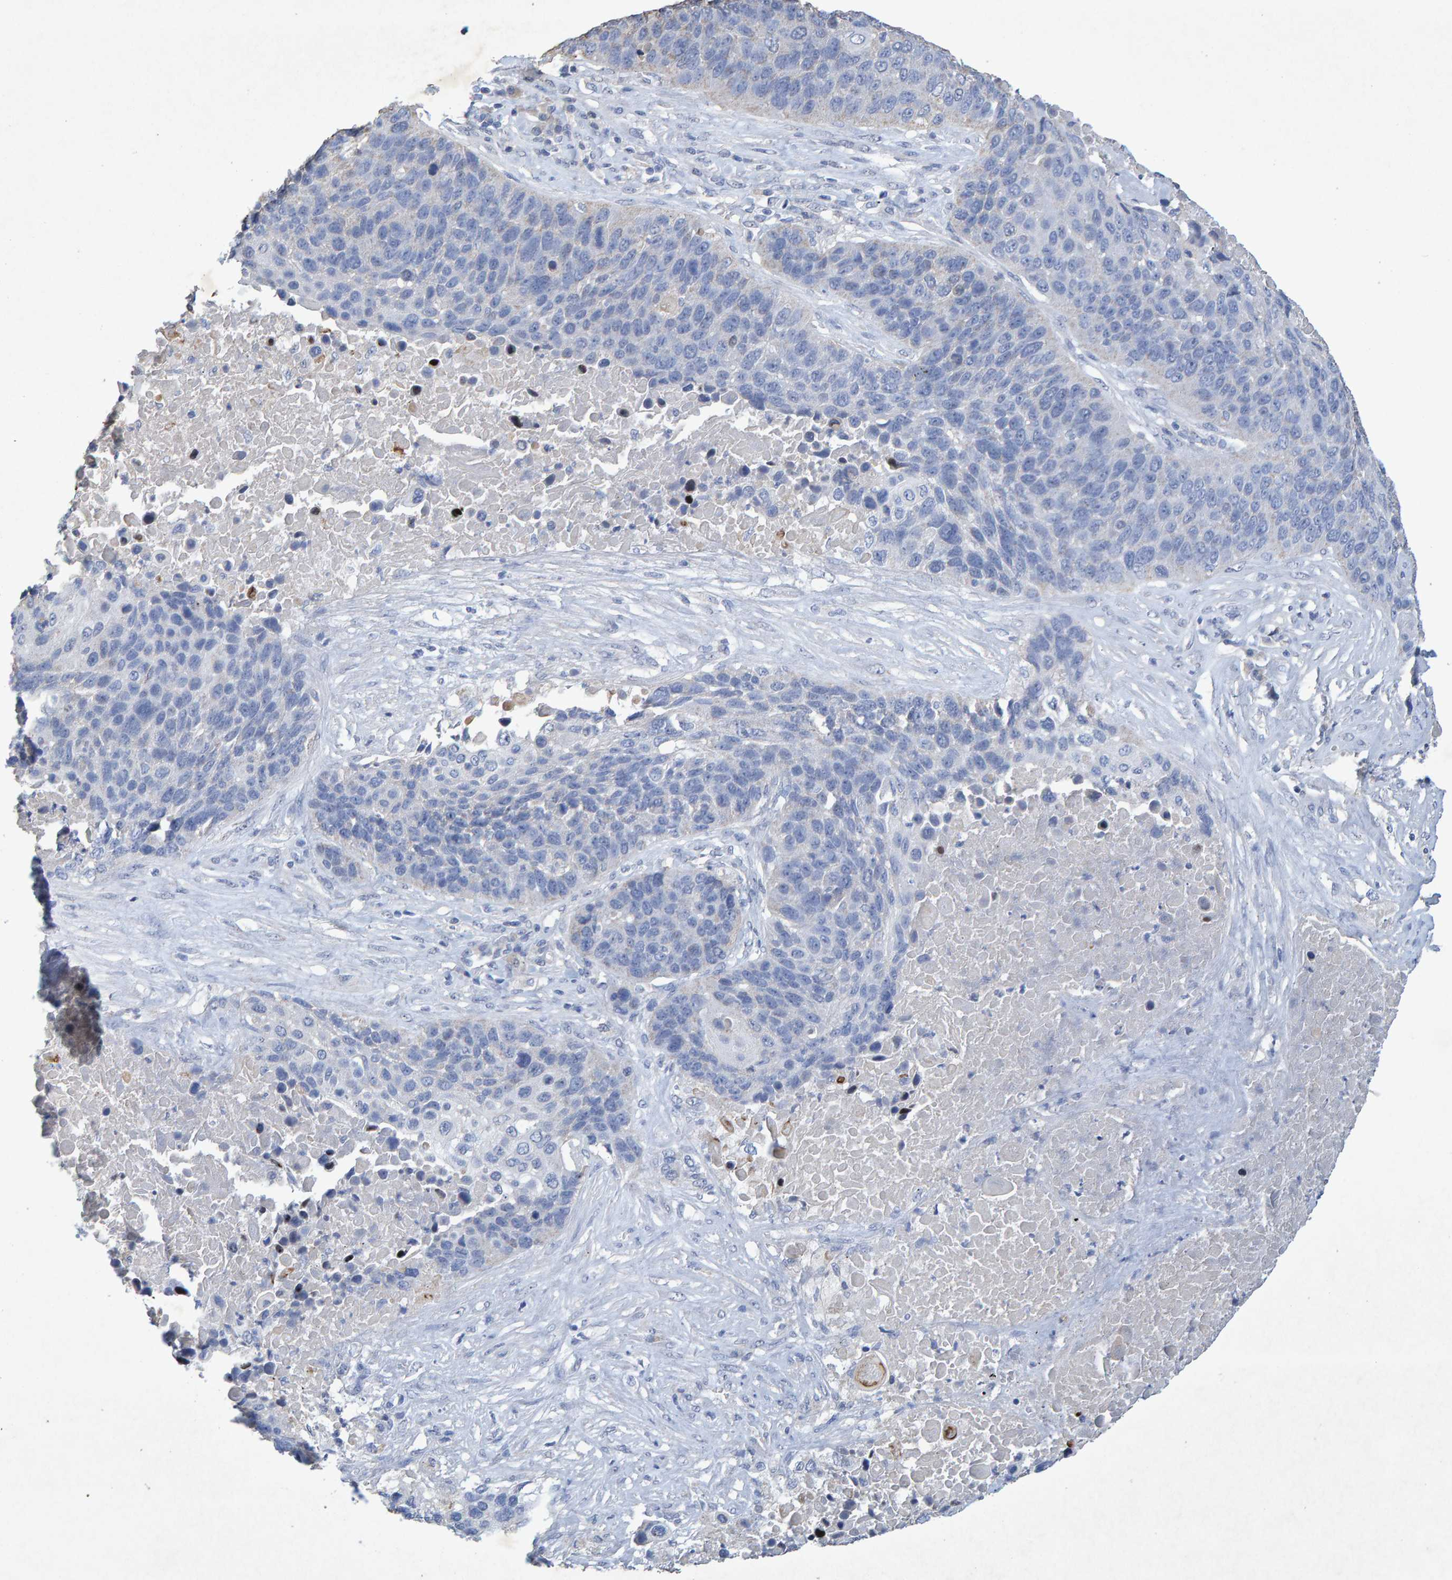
{"staining": {"intensity": "negative", "quantity": "none", "location": "none"}, "tissue": "lung cancer", "cell_type": "Tumor cells", "image_type": "cancer", "snomed": [{"axis": "morphology", "description": "Squamous cell carcinoma, NOS"}, {"axis": "topography", "description": "Lung"}], "caption": "Squamous cell carcinoma (lung) stained for a protein using immunohistochemistry (IHC) displays no staining tumor cells.", "gene": "CTH", "patient": {"sex": "male", "age": 66}}